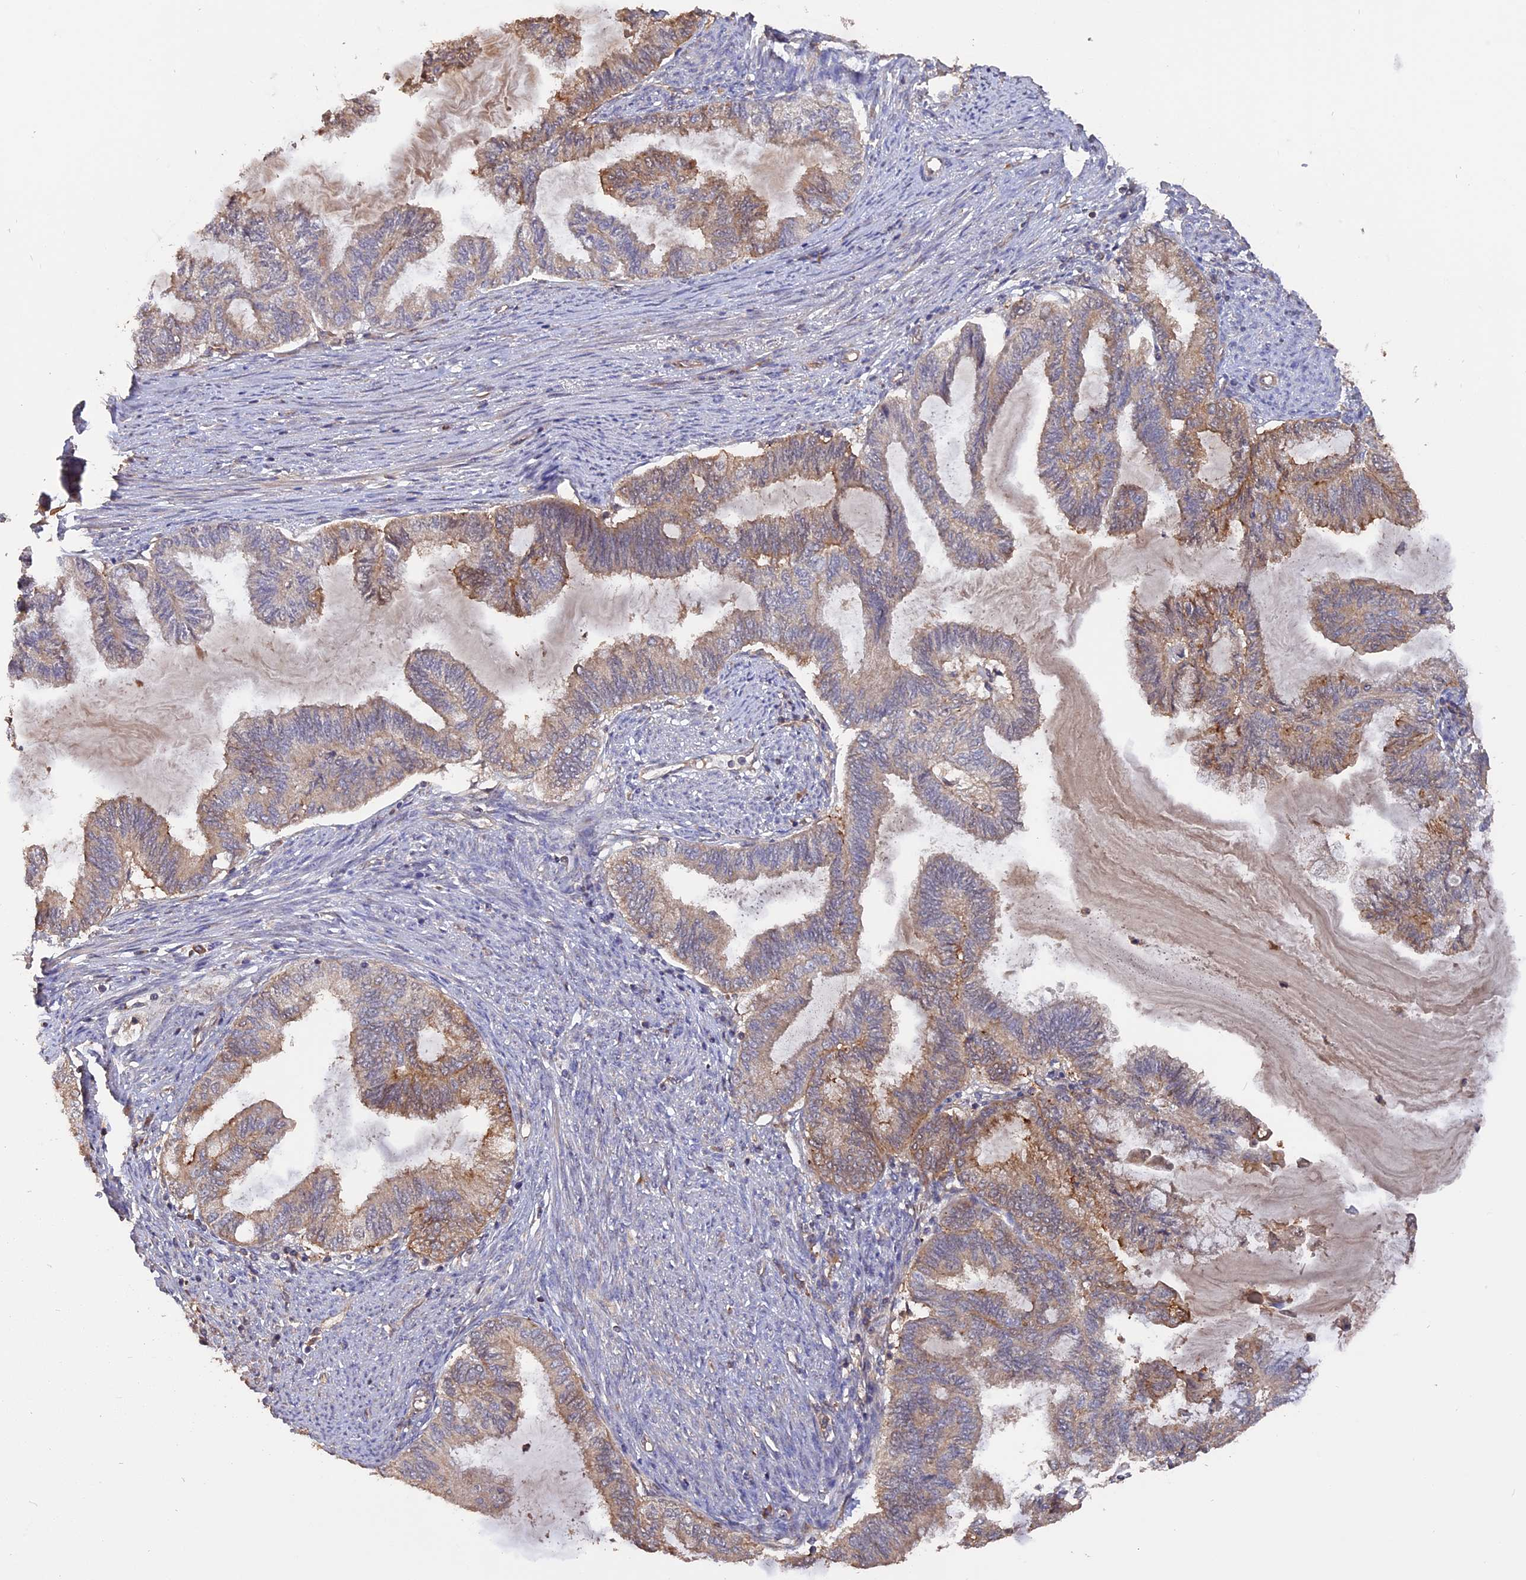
{"staining": {"intensity": "moderate", "quantity": "<25%", "location": "cytoplasmic/membranous"}, "tissue": "endometrial cancer", "cell_type": "Tumor cells", "image_type": "cancer", "snomed": [{"axis": "morphology", "description": "Adenocarcinoma, NOS"}, {"axis": "topography", "description": "Endometrium"}], "caption": "A high-resolution micrograph shows immunohistochemistry staining of endometrial cancer, which reveals moderate cytoplasmic/membranous expression in about <25% of tumor cells.", "gene": "RASAL1", "patient": {"sex": "female", "age": 86}}